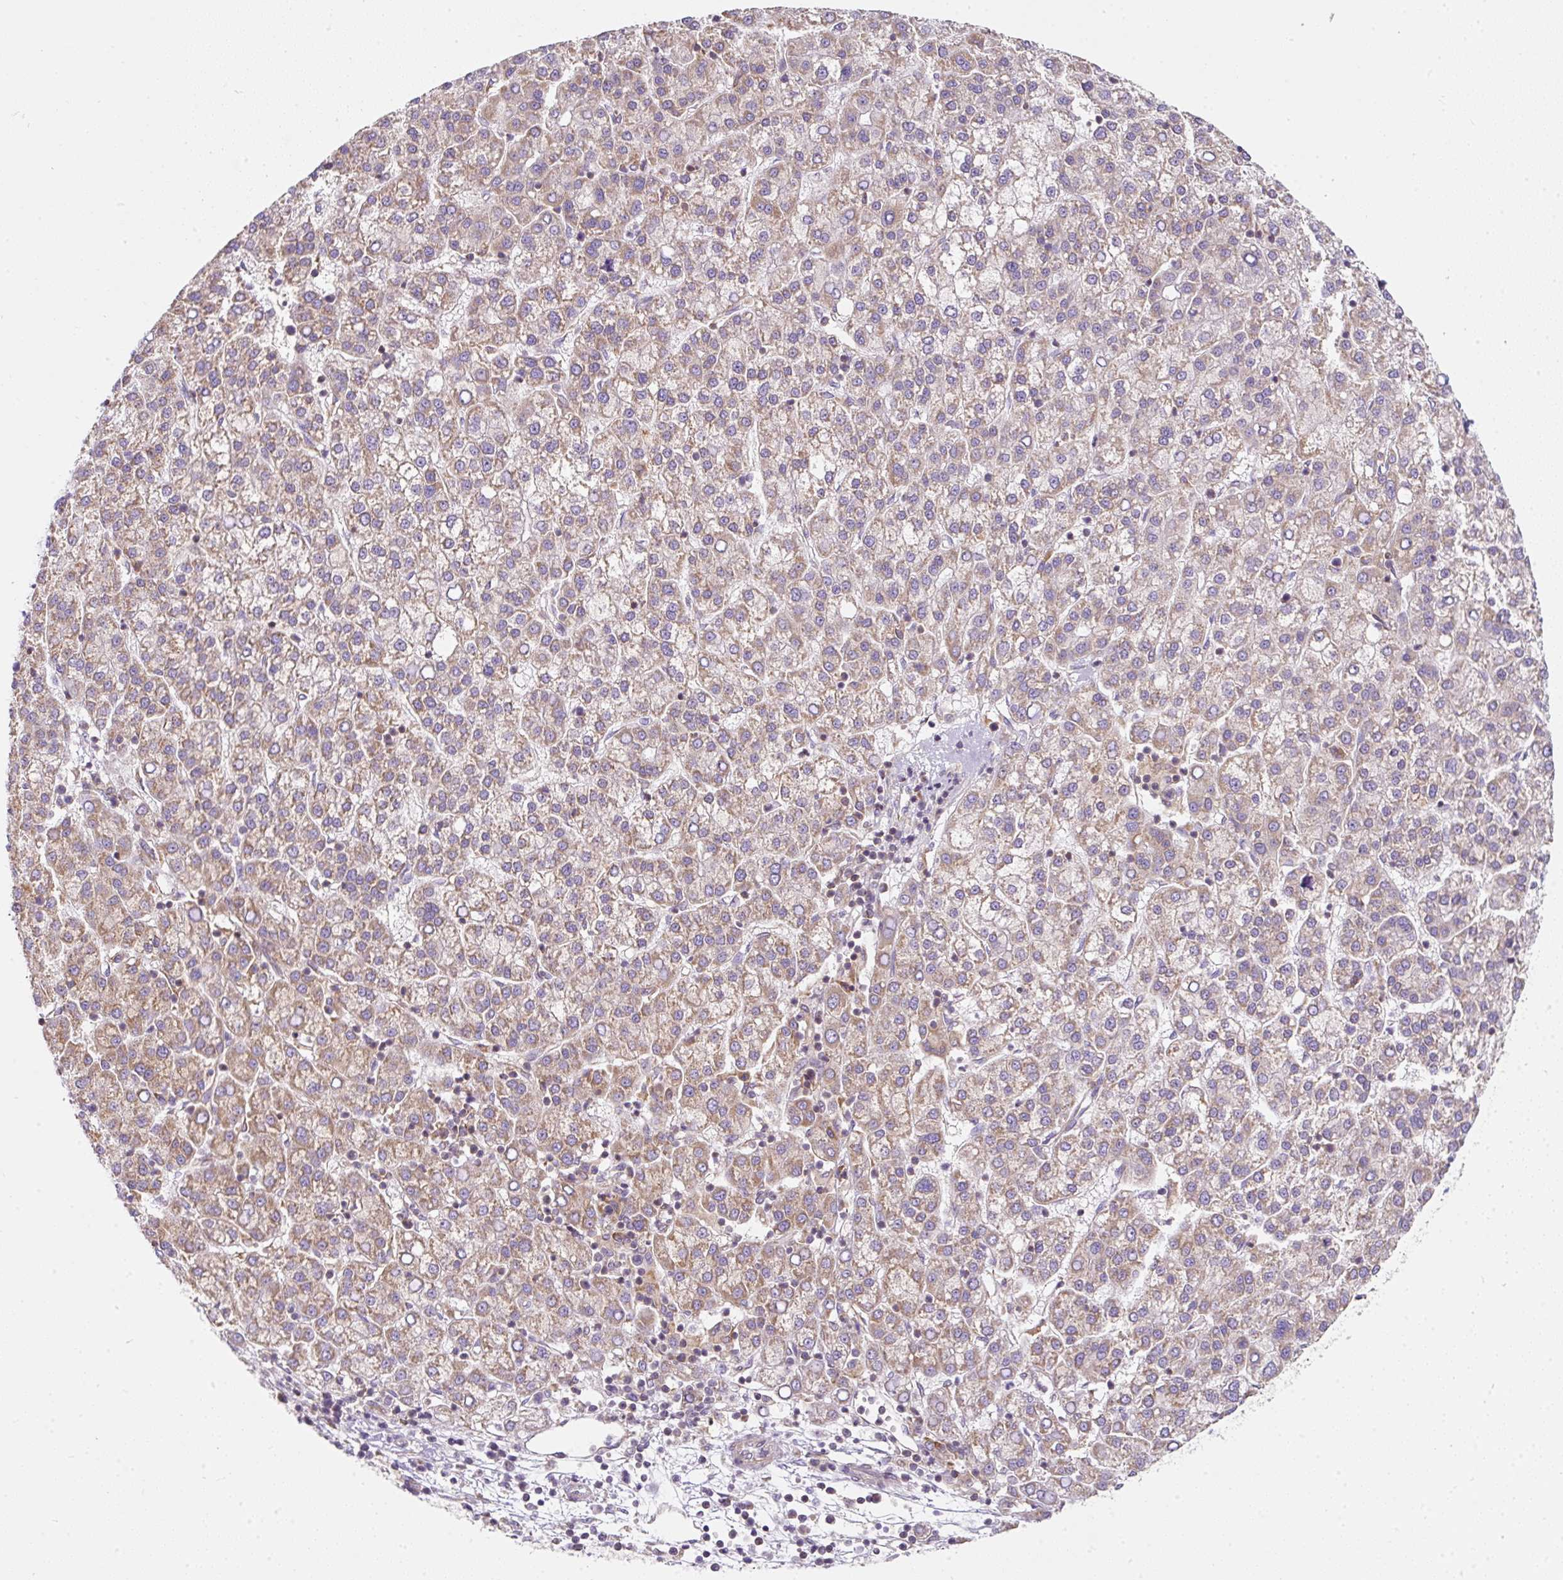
{"staining": {"intensity": "moderate", "quantity": ">75%", "location": "cytoplasmic/membranous"}, "tissue": "liver cancer", "cell_type": "Tumor cells", "image_type": "cancer", "snomed": [{"axis": "morphology", "description": "Carcinoma, Hepatocellular, NOS"}, {"axis": "topography", "description": "Liver"}], "caption": "This is a photomicrograph of immunohistochemistry staining of liver hepatocellular carcinoma, which shows moderate expression in the cytoplasmic/membranous of tumor cells.", "gene": "ERAP2", "patient": {"sex": "female", "age": 58}}